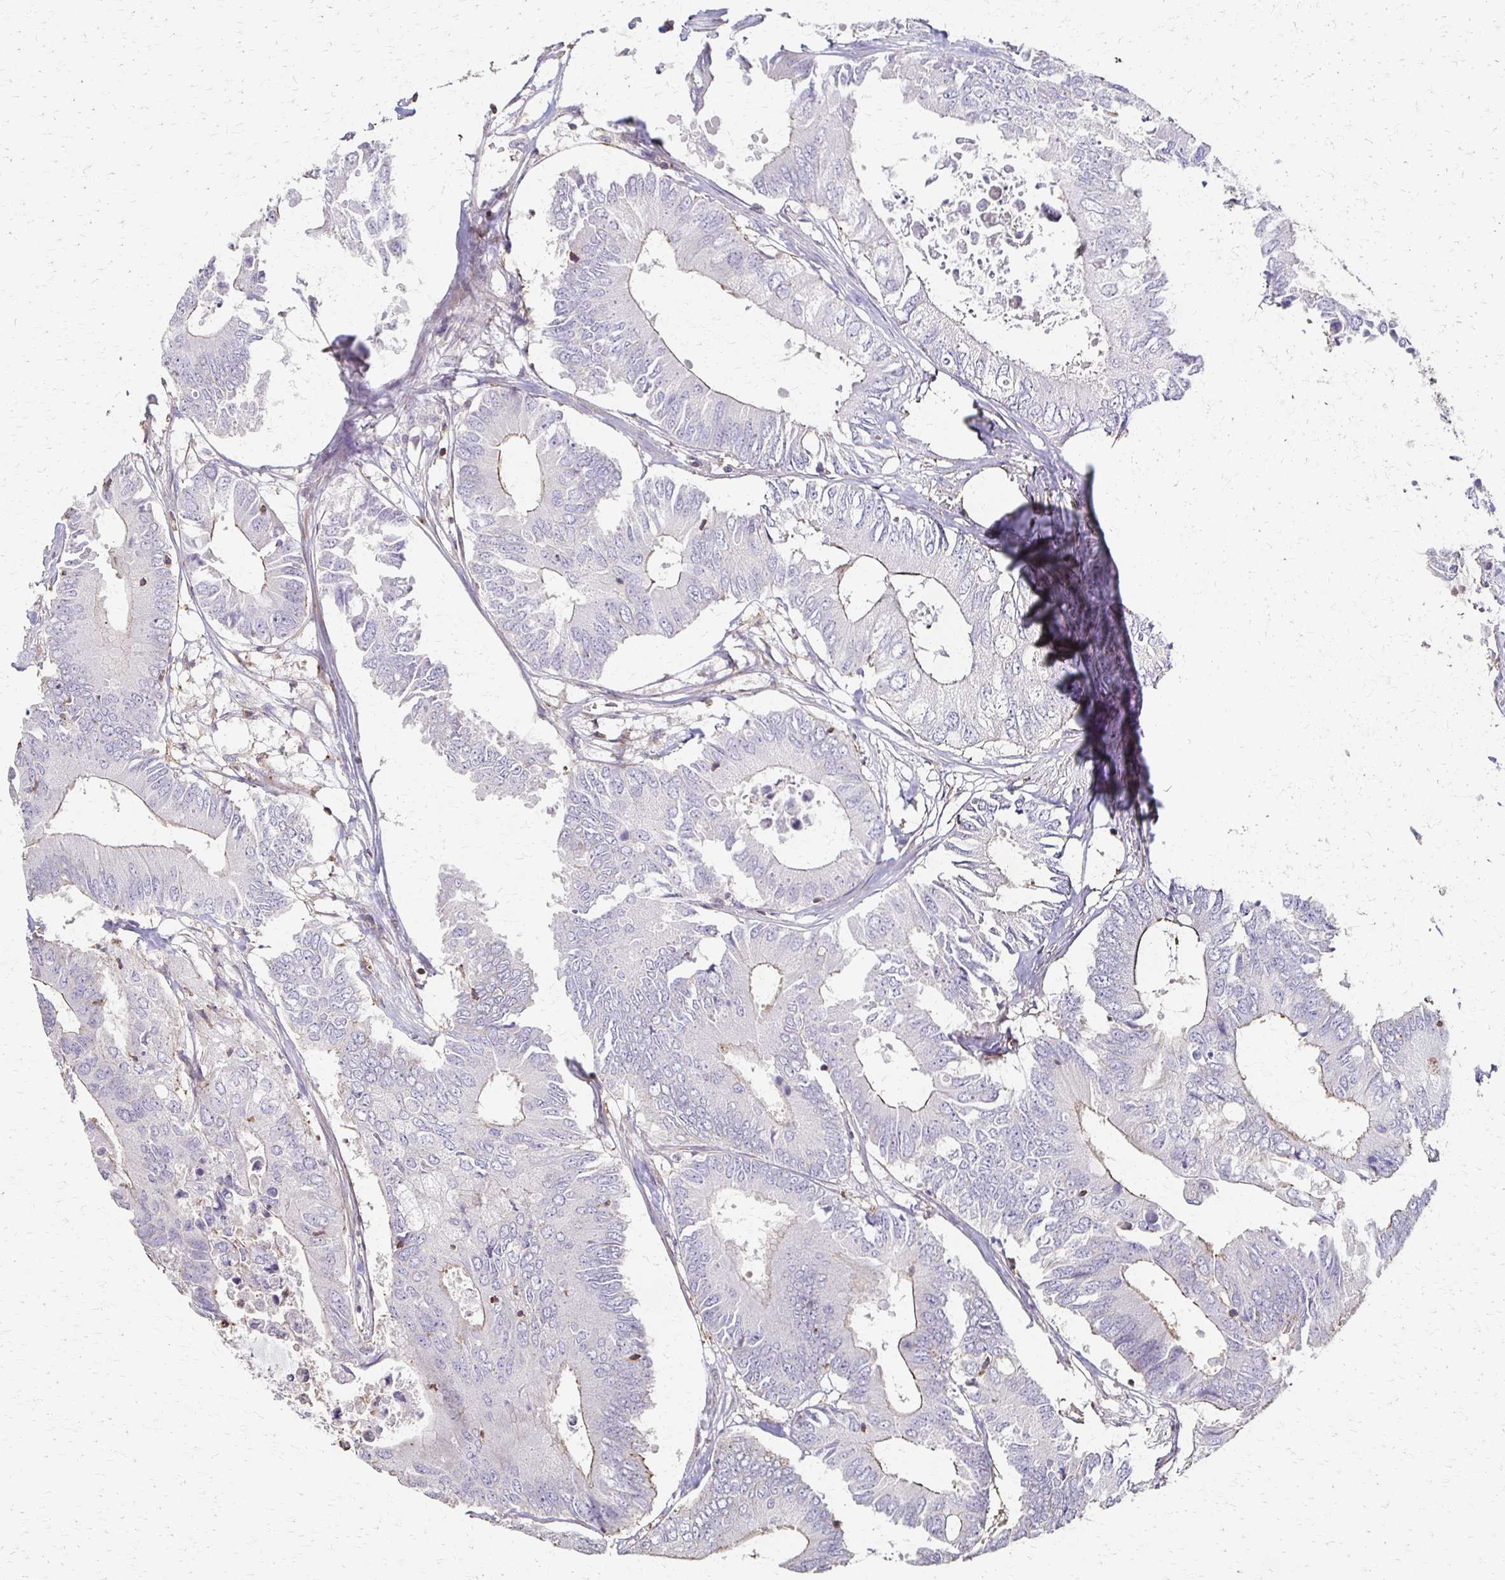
{"staining": {"intensity": "negative", "quantity": "none", "location": "none"}, "tissue": "colorectal cancer", "cell_type": "Tumor cells", "image_type": "cancer", "snomed": [{"axis": "morphology", "description": "Adenocarcinoma, NOS"}, {"axis": "topography", "description": "Colon"}], "caption": "Immunohistochemistry of colorectal cancer (adenocarcinoma) shows no expression in tumor cells.", "gene": "C1QTNF7", "patient": {"sex": "male", "age": 71}}